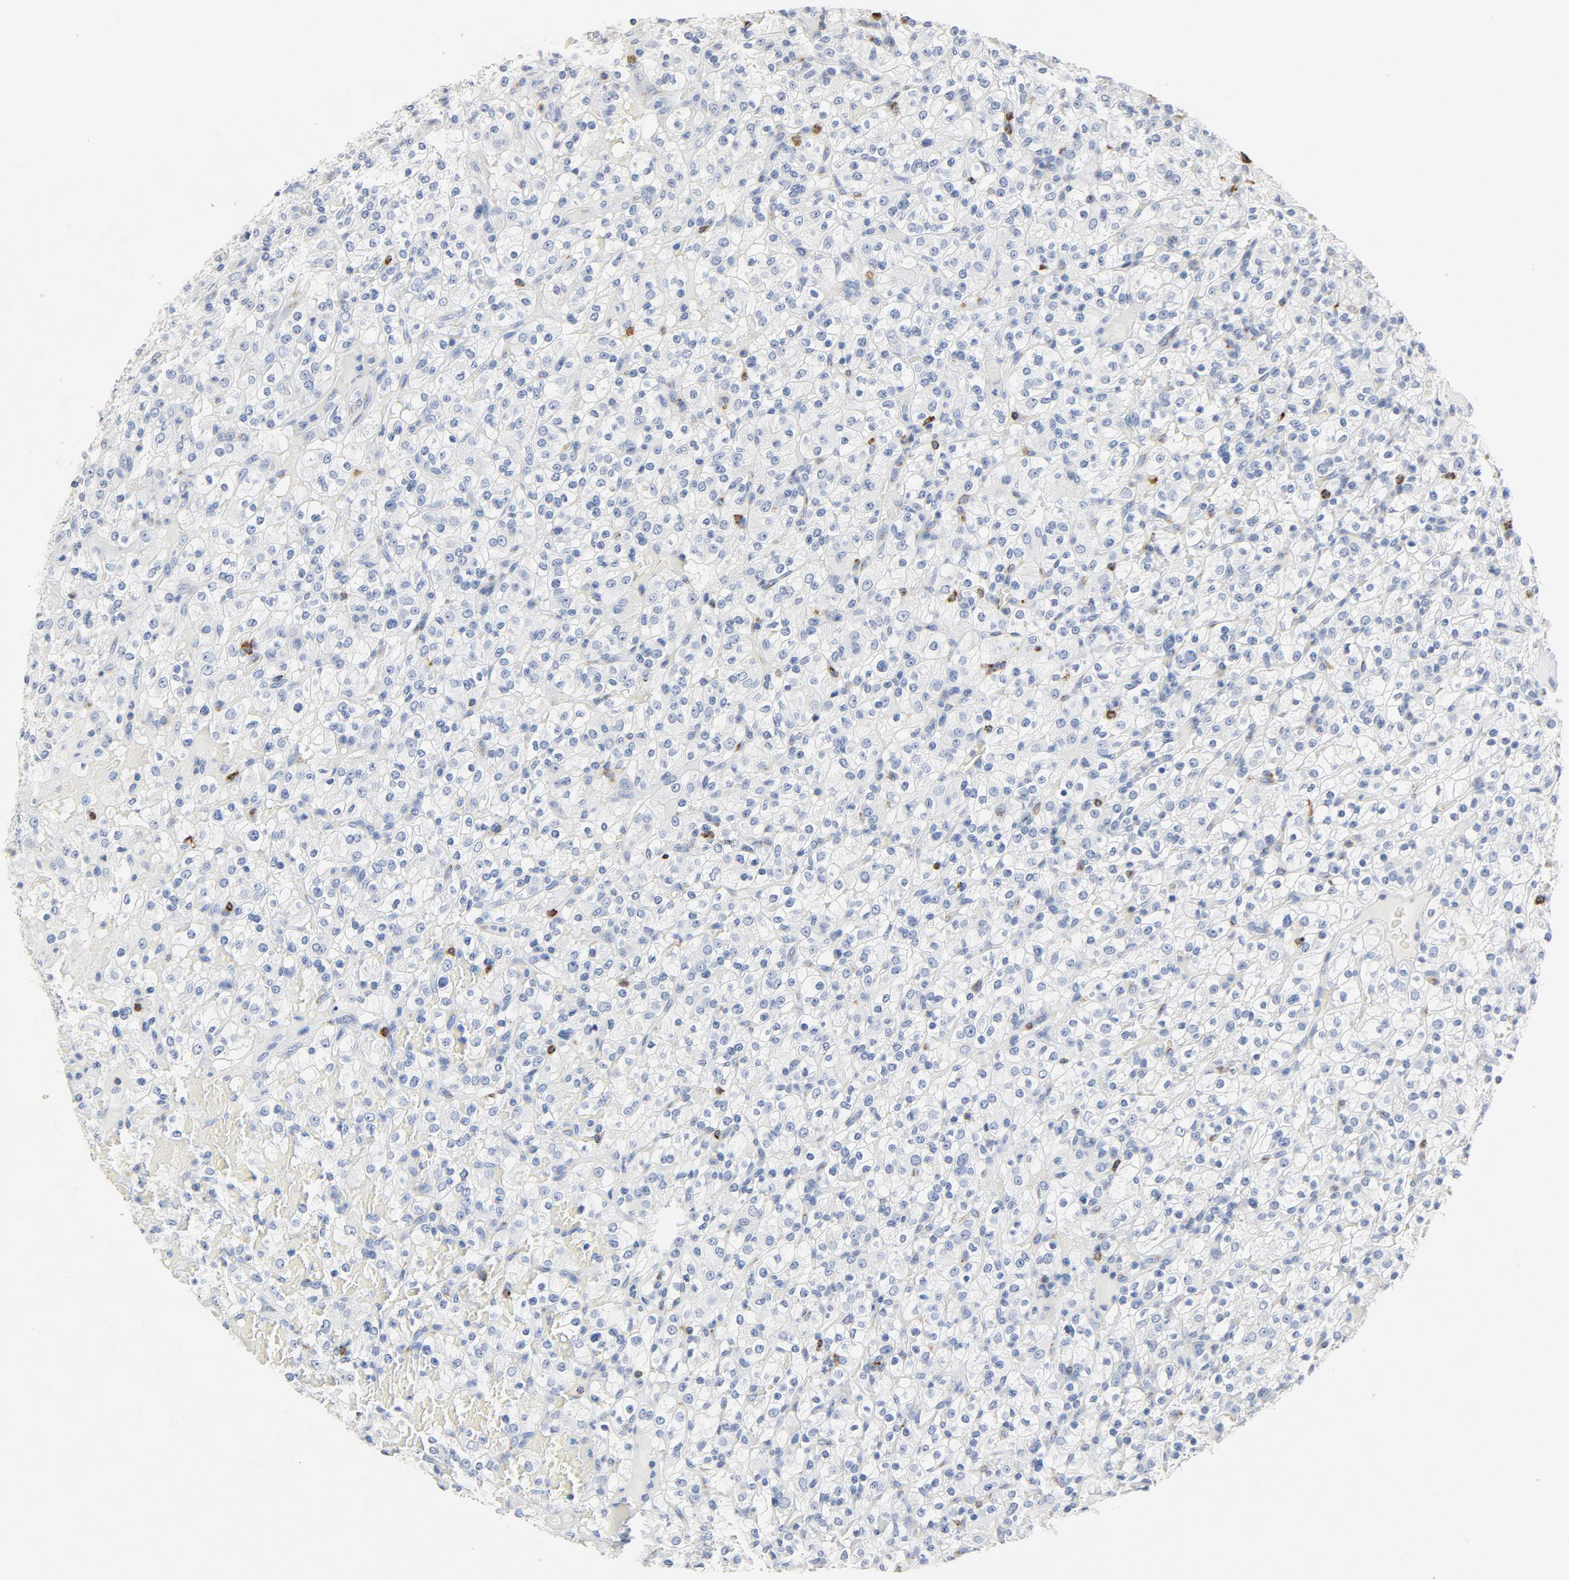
{"staining": {"intensity": "negative", "quantity": "none", "location": "none"}, "tissue": "renal cancer", "cell_type": "Tumor cells", "image_type": "cancer", "snomed": [{"axis": "morphology", "description": "Normal tissue, NOS"}, {"axis": "morphology", "description": "Adenocarcinoma, NOS"}, {"axis": "topography", "description": "Kidney"}], "caption": "An immunohistochemistry (IHC) image of renal cancer (adenocarcinoma) is shown. There is no staining in tumor cells of renal cancer (adenocarcinoma).", "gene": "PTPRB", "patient": {"sex": "female", "age": 72}}